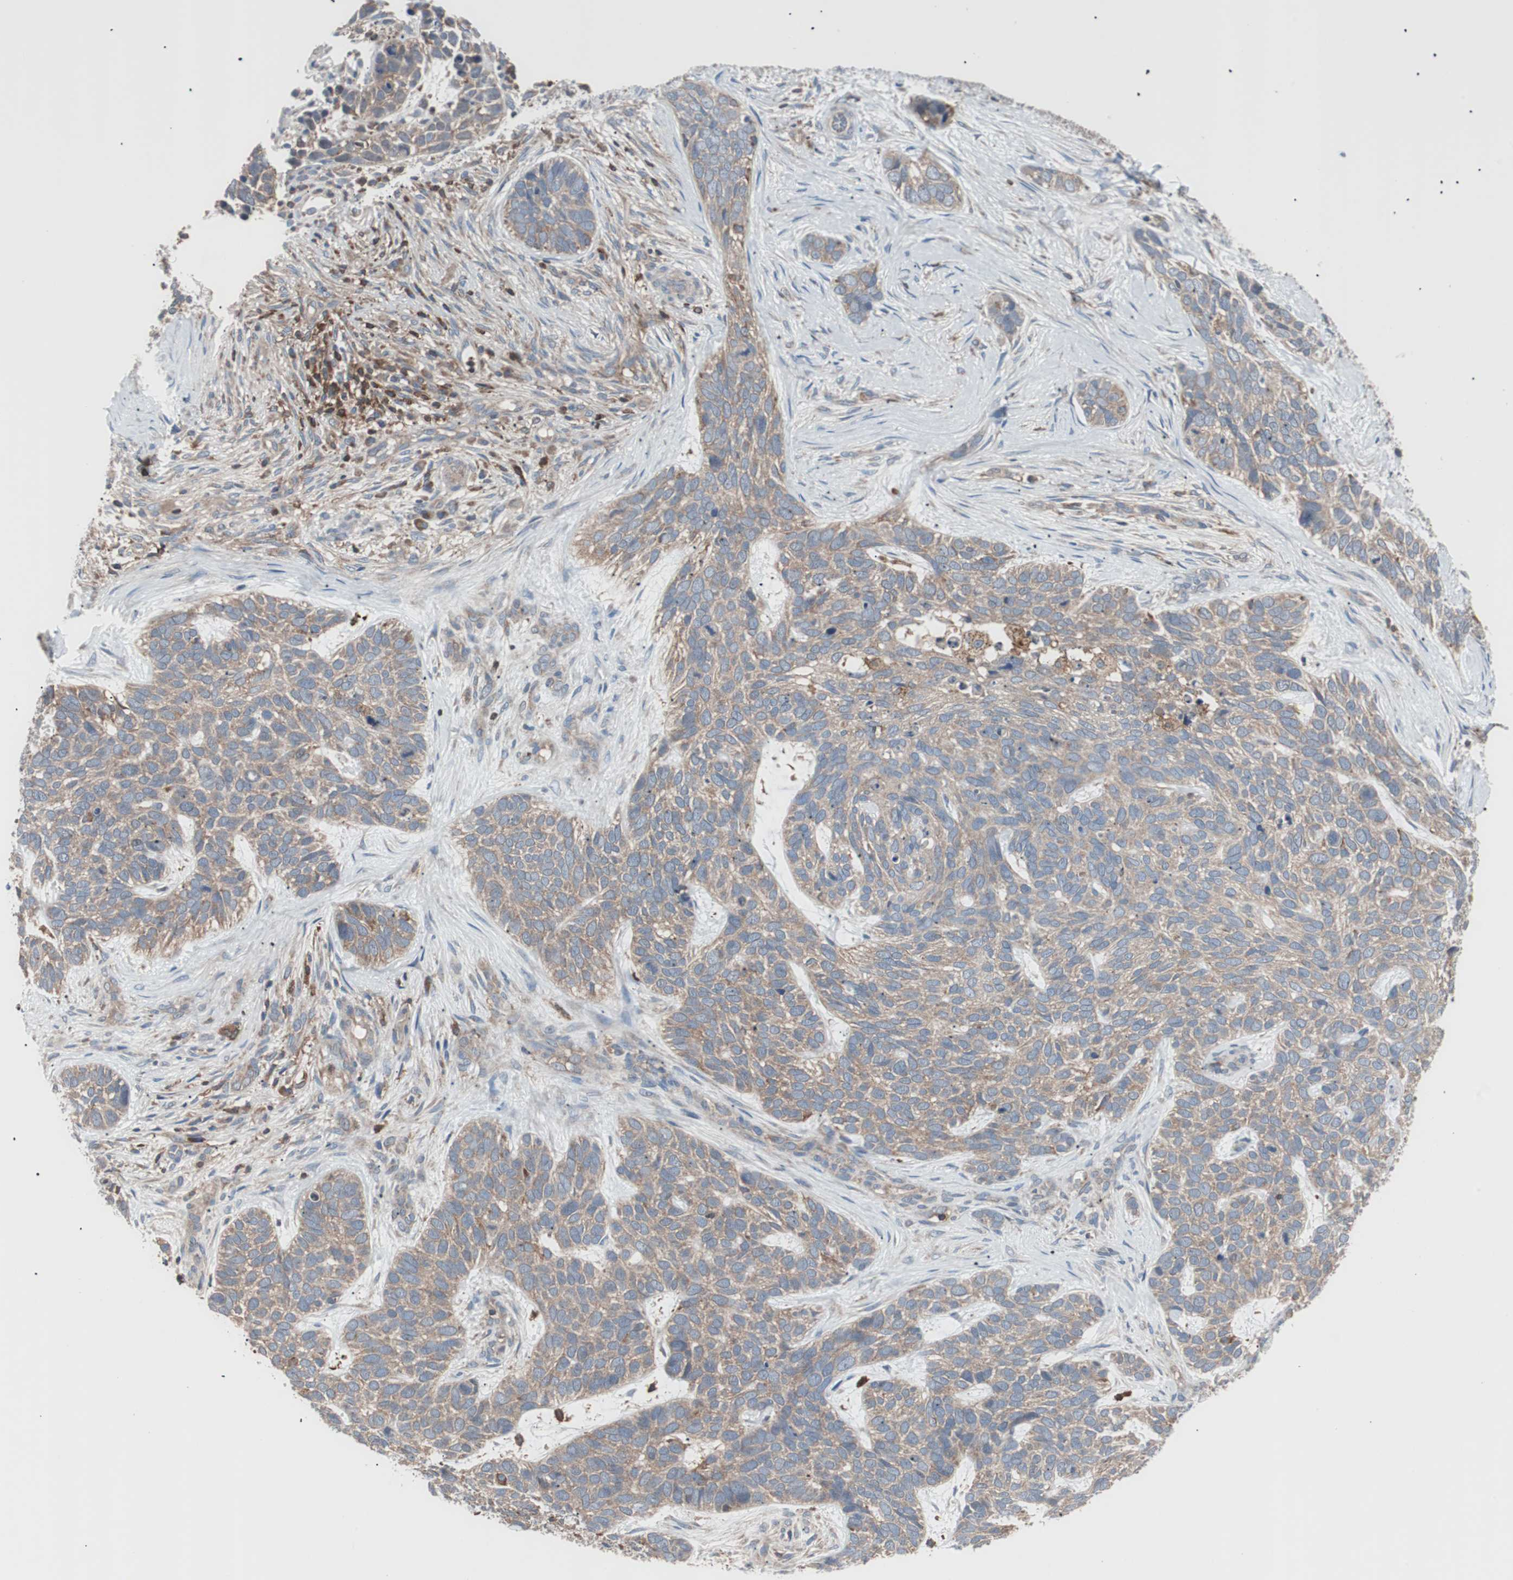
{"staining": {"intensity": "moderate", "quantity": ">75%", "location": "cytoplasmic/membranous"}, "tissue": "skin cancer", "cell_type": "Tumor cells", "image_type": "cancer", "snomed": [{"axis": "morphology", "description": "Basal cell carcinoma"}, {"axis": "topography", "description": "Skin"}], "caption": "Immunohistochemical staining of skin cancer (basal cell carcinoma) exhibits moderate cytoplasmic/membranous protein positivity in about >75% of tumor cells. The staining is performed using DAB brown chromogen to label protein expression. The nuclei are counter-stained blue using hematoxylin.", "gene": "PIK3R1", "patient": {"sex": "male", "age": 87}}